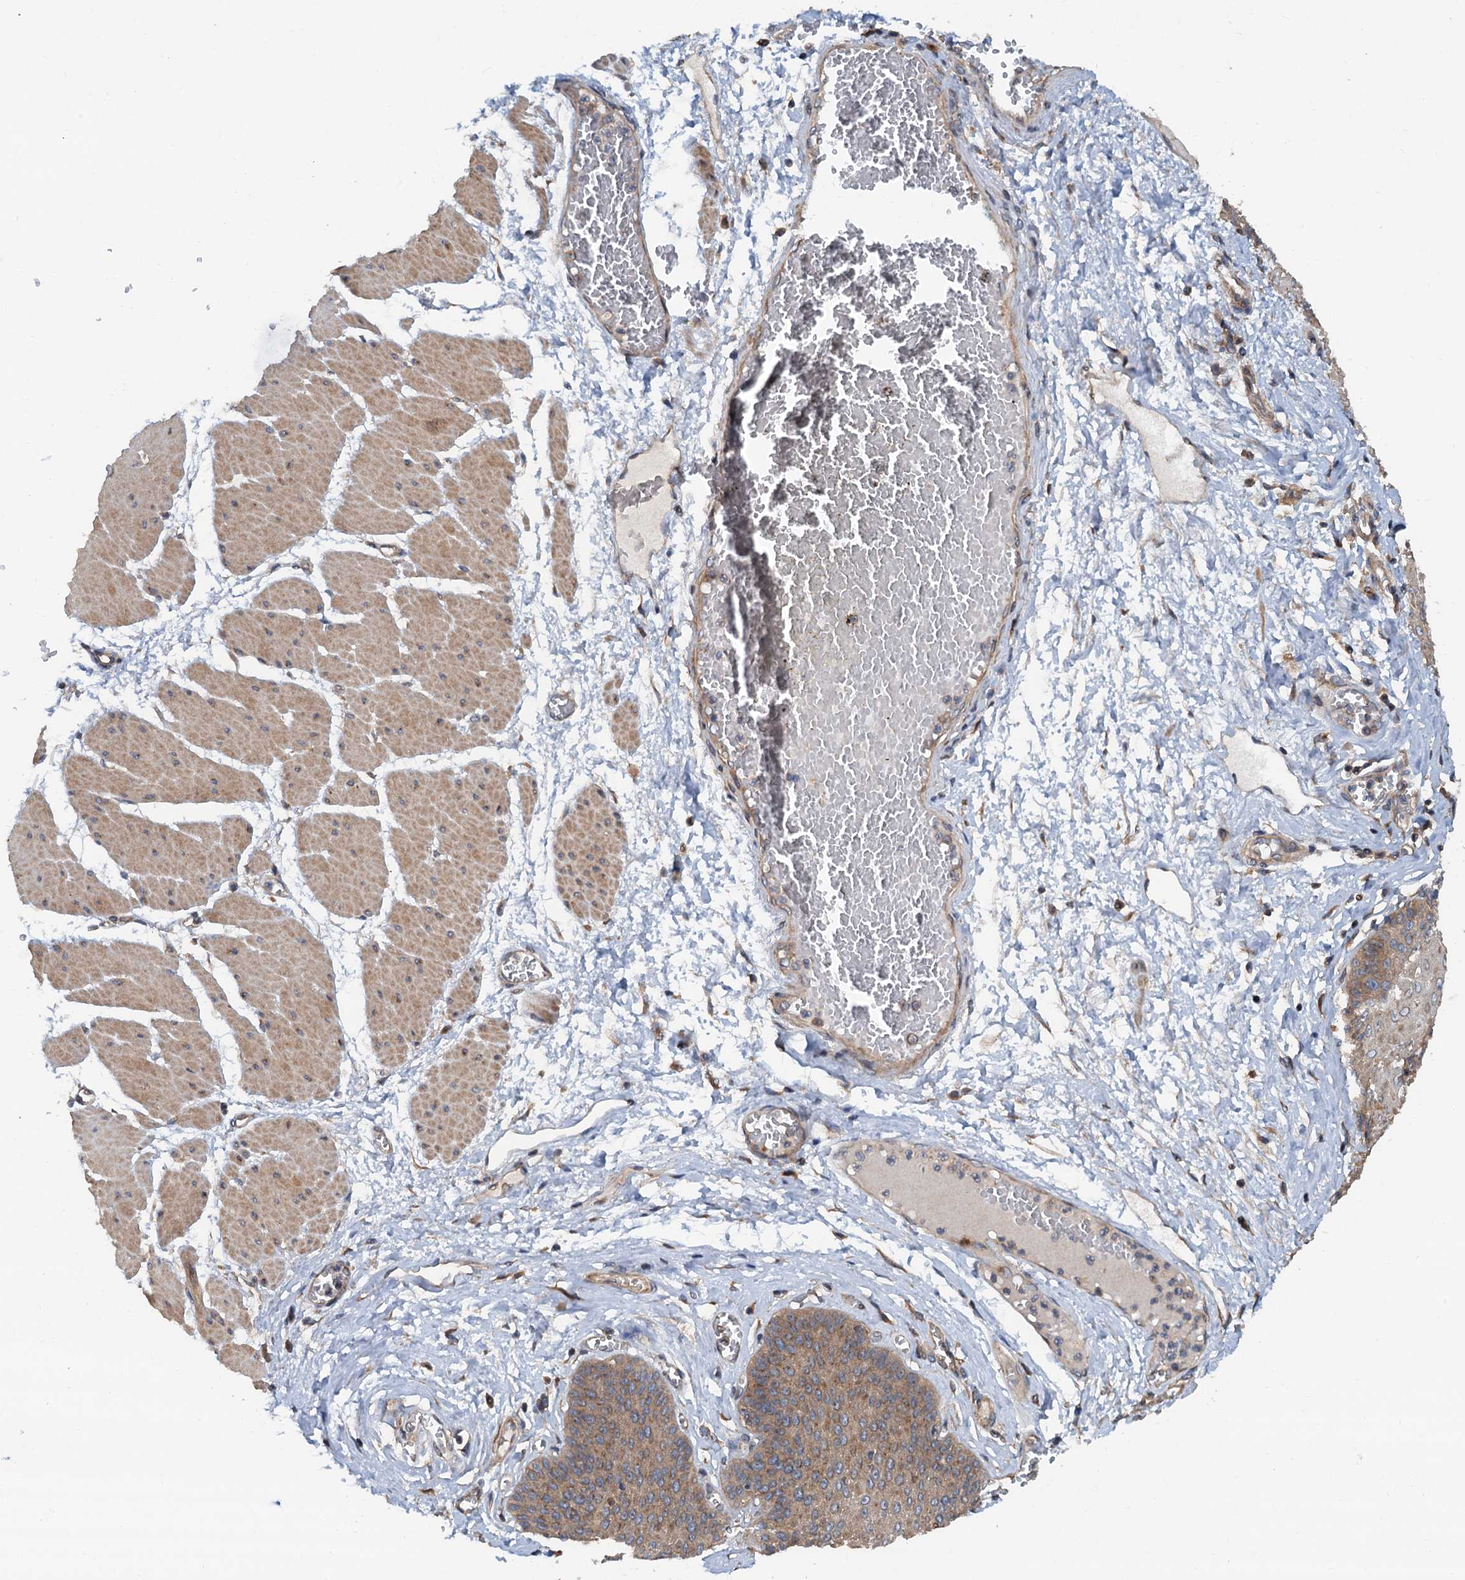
{"staining": {"intensity": "moderate", "quantity": ">75%", "location": "cytoplasmic/membranous"}, "tissue": "esophagus", "cell_type": "Squamous epithelial cells", "image_type": "normal", "snomed": [{"axis": "morphology", "description": "Normal tissue, NOS"}, {"axis": "topography", "description": "Esophagus"}], "caption": "Squamous epithelial cells demonstrate medium levels of moderate cytoplasmic/membranous positivity in approximately >75% of cells in unremarkable esophagus.", "gene": "COG3", "patient": {"sex": "male", "age": 60}}